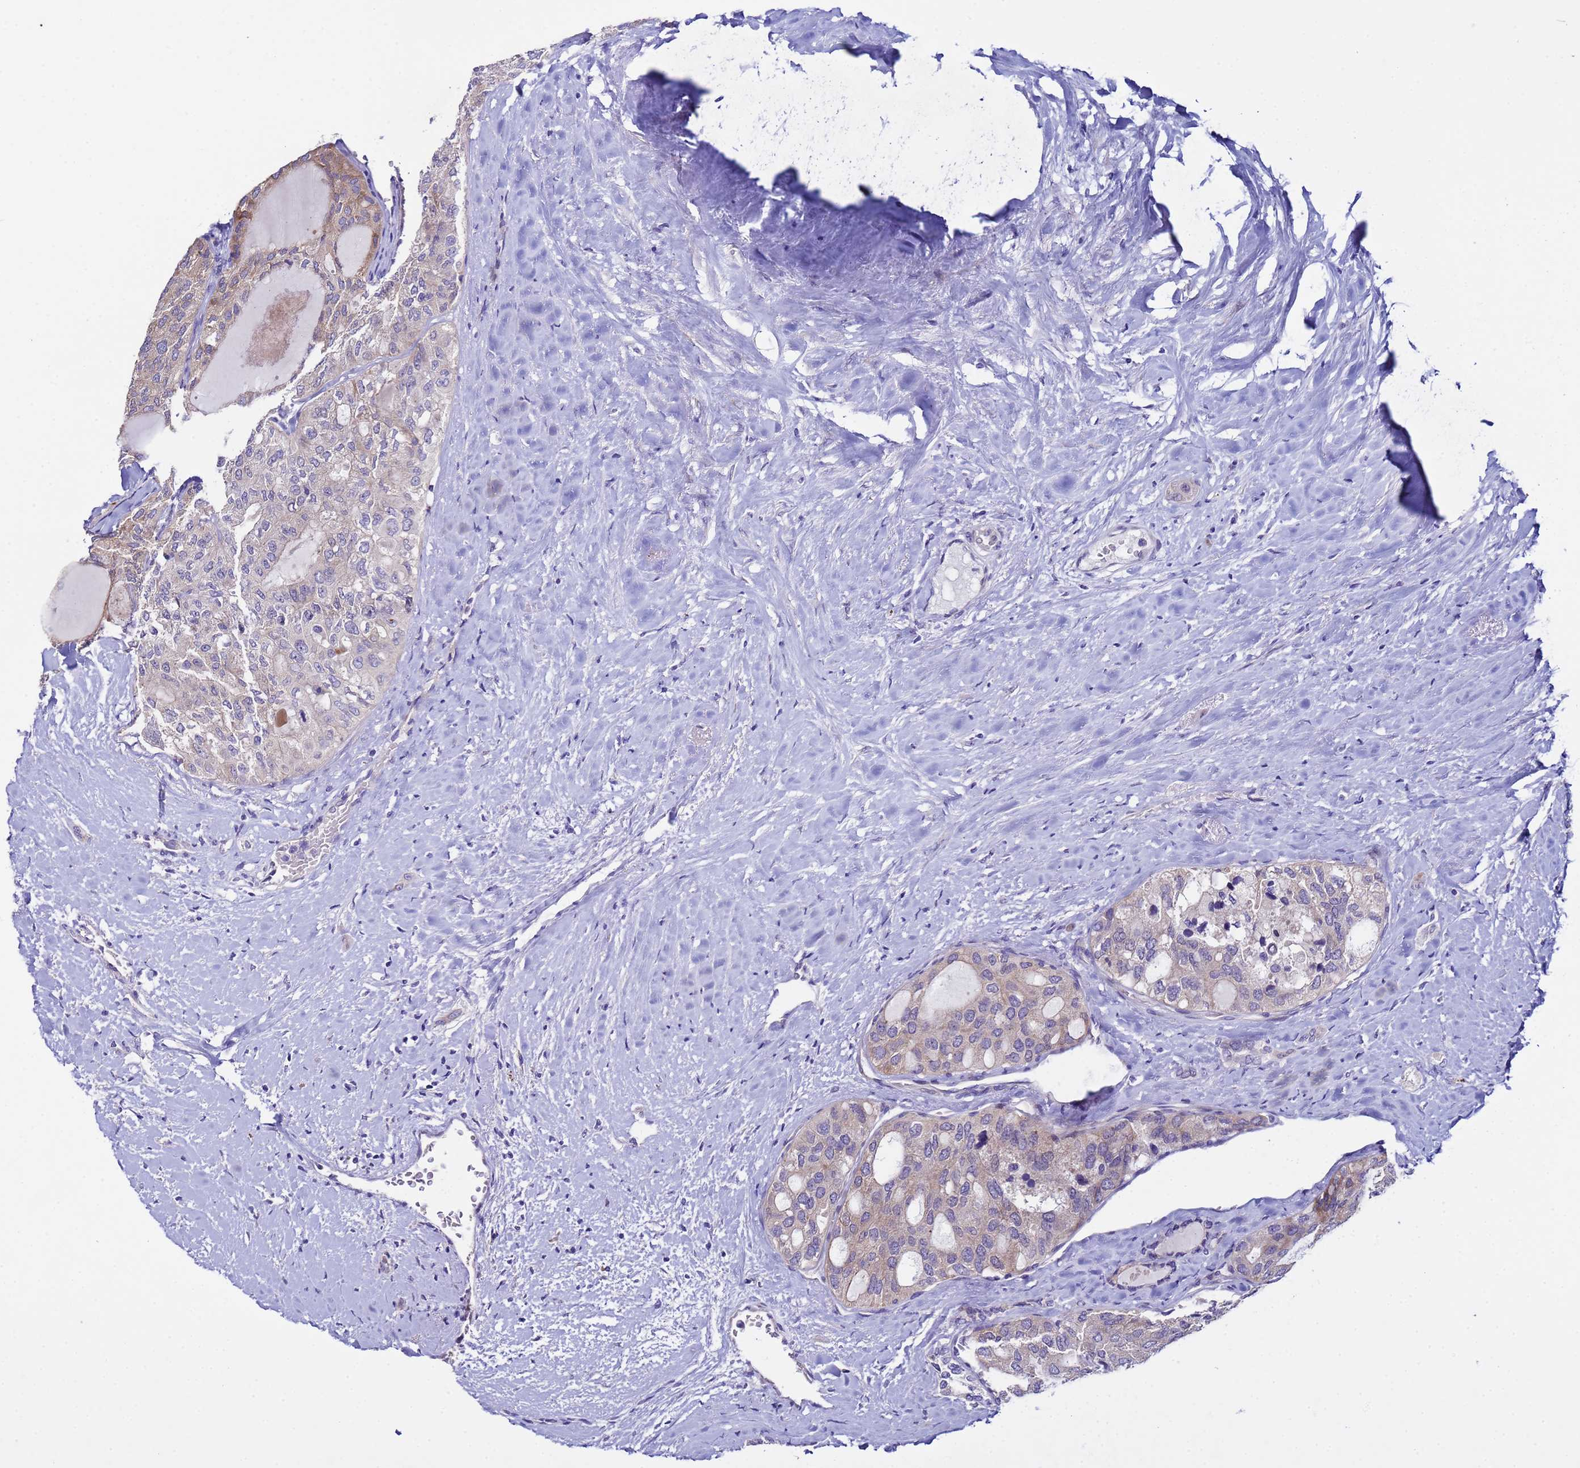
{"staining": {"intensity": "weak", "quantity": "25%-75%", "location": "cytoplasmic/membranous"}, "tissue": "thyroid cancer", "cell_type": "Tumor cells", "image_type": "cancer", "snomed": [{"axis": "morphology", "description": "Follicular adenoma carcinoma, NOS"}, {"axis": "topography", "description": "Thyroid gland"}], "caption": "Protein expression analysis of human follicular adenoma carcinoma (thyroid) reveals weak cytoplasmic/membranous positivity in about 25%-75% of tumor cells.", "gene": "IGSF11", "patient": {"sex": "male", "age": 75}}